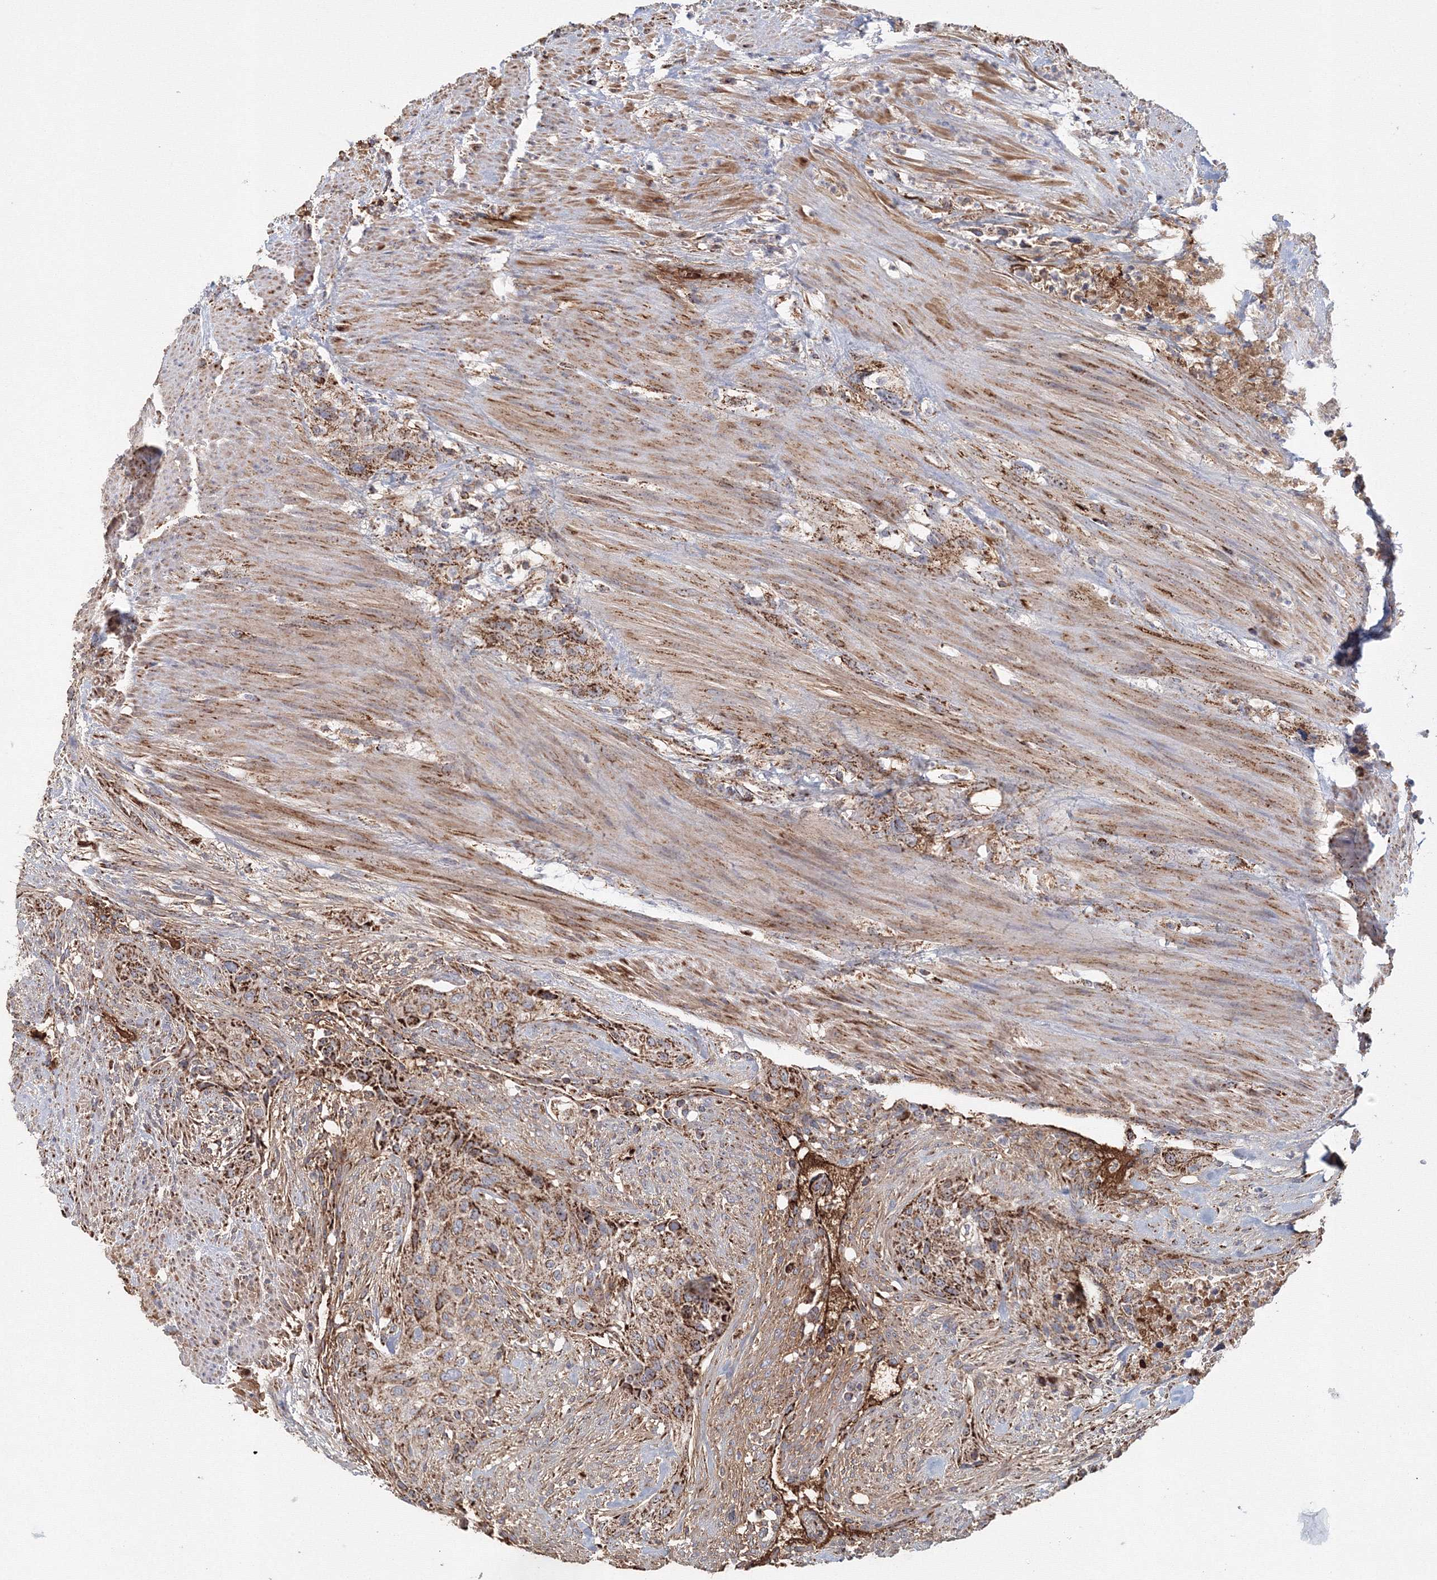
{"staining": {"intensity": "moderate", "quantity": ">75%", "location": "cytoplasmic/membranous"}, "tissue": "urothelial cancer", "cell_type": "Tumor cells", "image_type": "cancer", "snomed": [{"axis": "morphology", "description": "Urothelial carcinoma, High grade"}, {"axis": "topography", "description": "Urinary bladder"}], "caption": "High-grade urothelial carcinoma stained with DAB immunohistochemistry exhibits medium levels of moderate cytoplasmic/membranous positivity in approximately >75% of tumor cells.", "gene": "GRPEL1", "patient": {"sex": "male", "age": 35}}